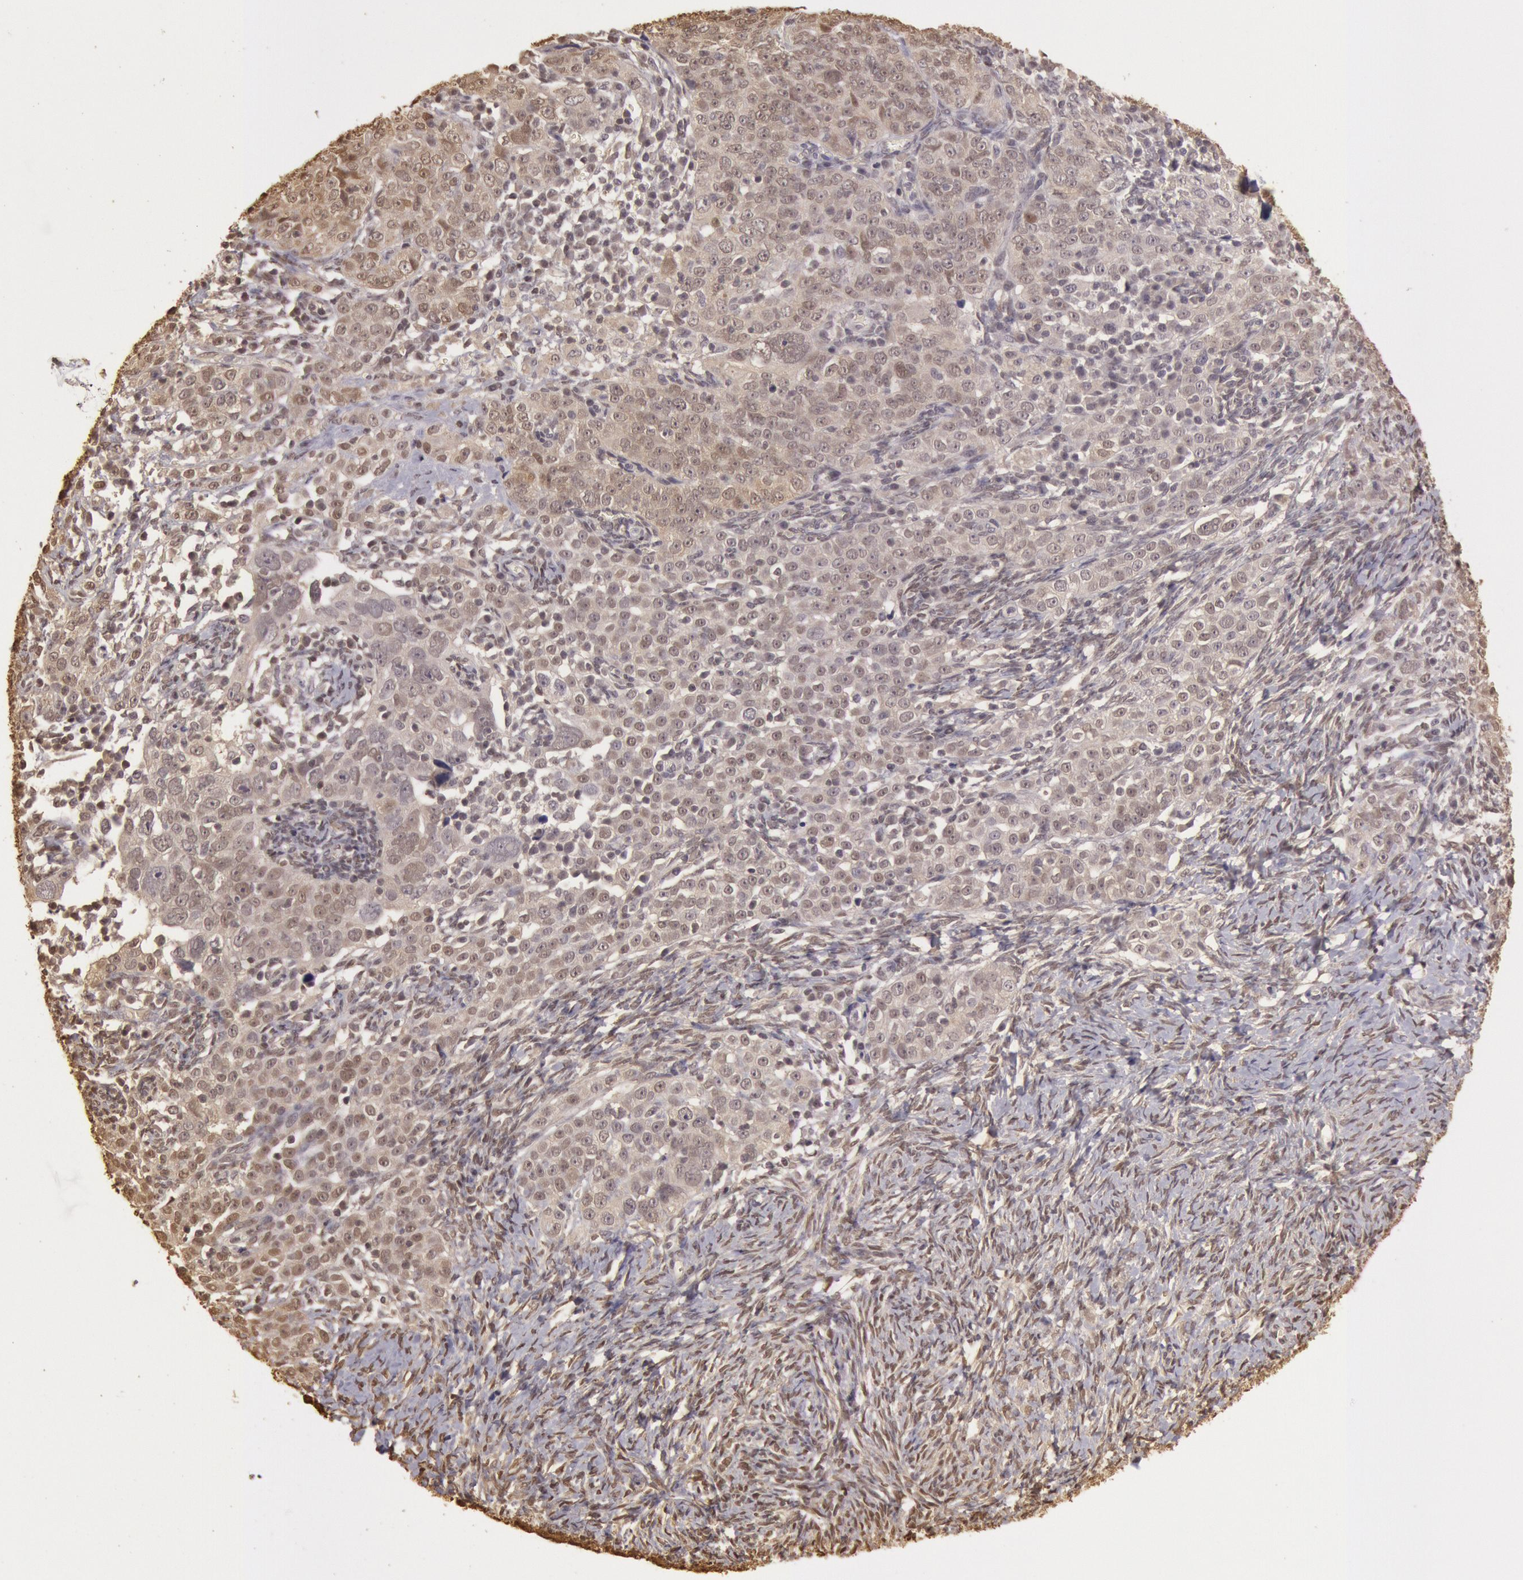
{"staining": {"intensity": "weak", "quantity": "25%-75%", "location": "cytoplasmic/membranous,nuclear"}, "tissue": "ovarian cancer", "cell_type": "Tumor cells", "image_type": "cancer", "snomed": [{"axis": "morphology", "description": "Normal tissue, NOS"}, {"axis": "morphology", "description": "Cystadenocarcinoma, serous, NOS"}, {"axis": "topography", "description": "Ovary"}], "caption": "Protein analysis of ovarian serous cystadenocarcinoma tissue exhibits weak cytoplasmic/membranous and nuclear expression in approximately 25%-75% of tumor cells.", "gene": "SOD1", "patient": {"sex": "female", "age": 62}}